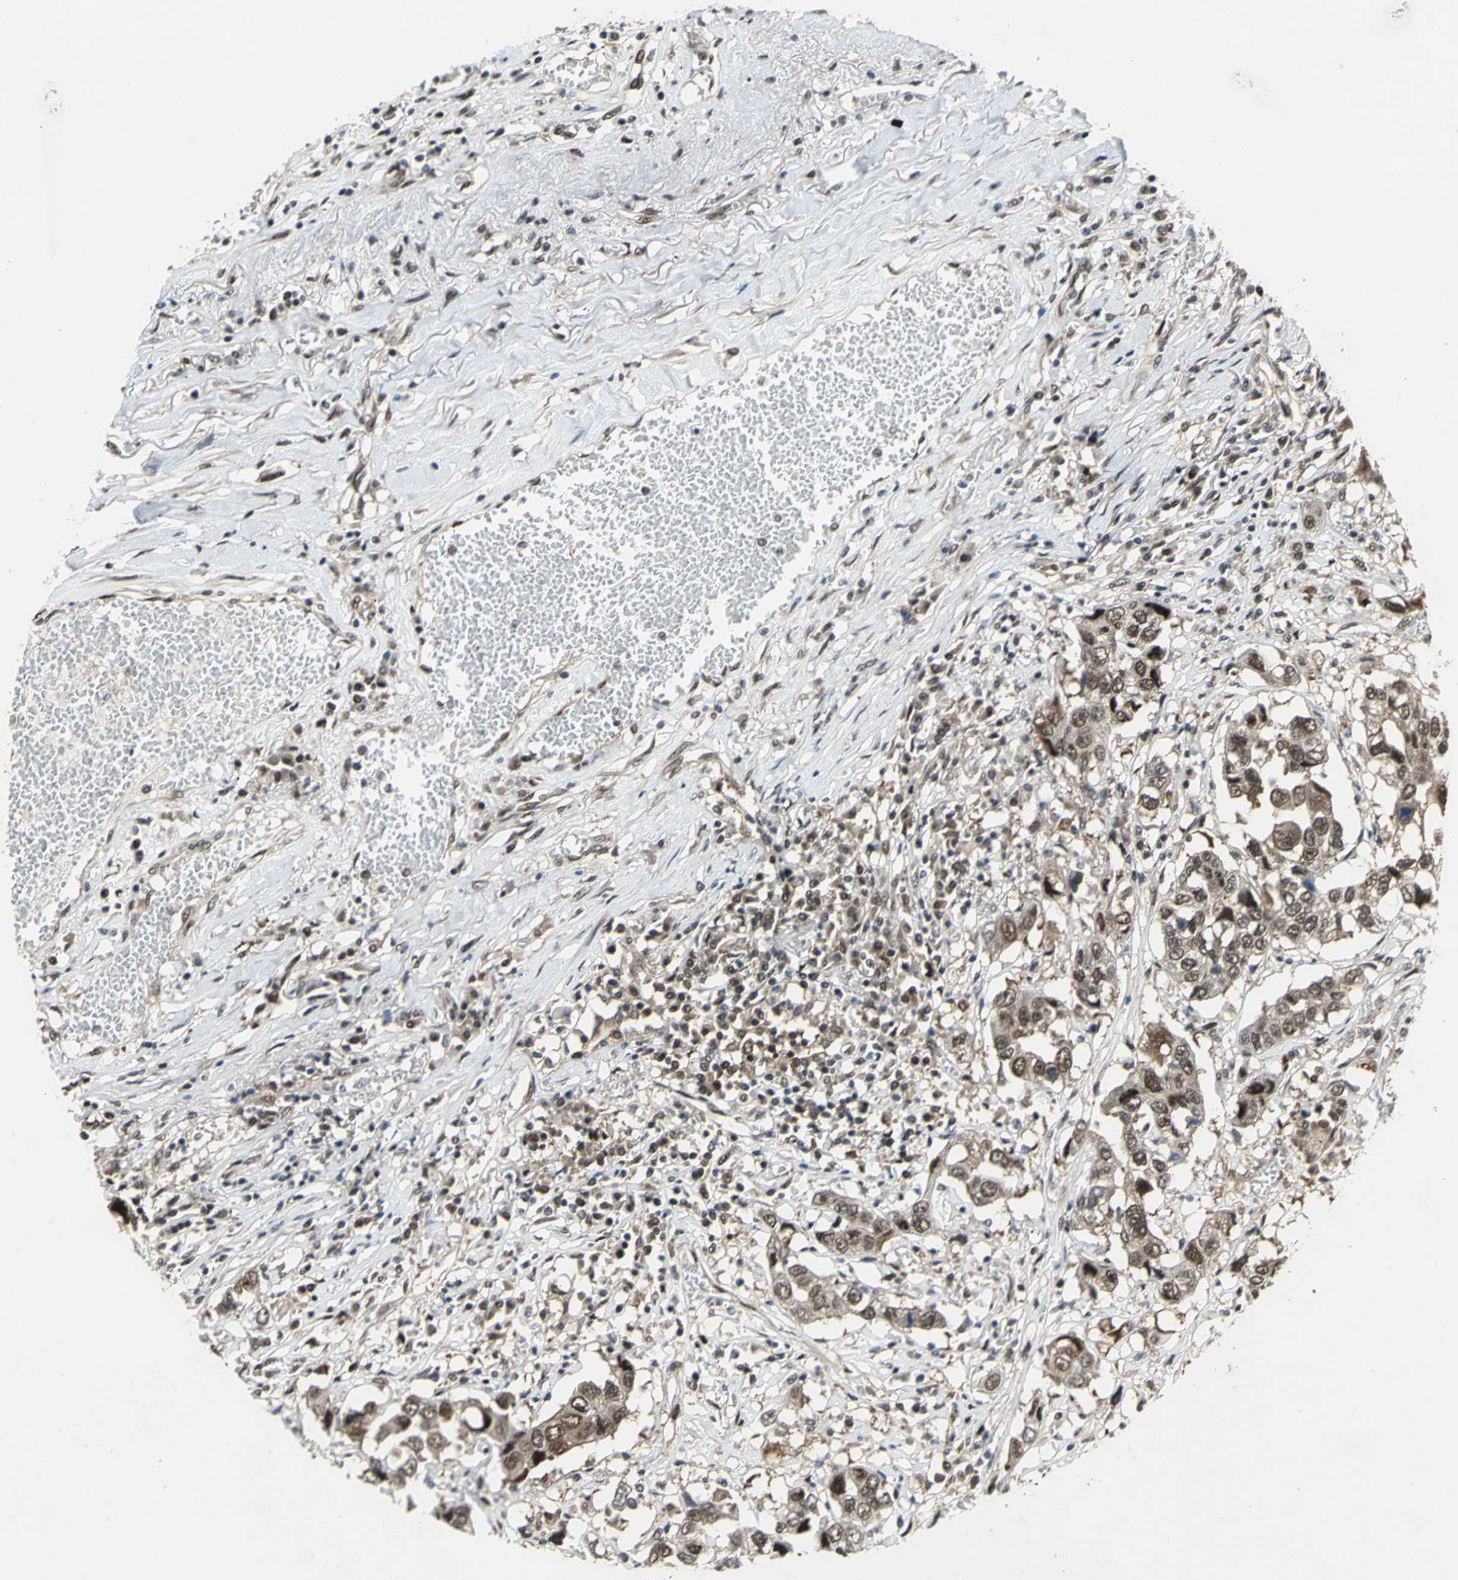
{"staining": {"intensity": "moderate", "quantity": ">75%", "location": "cytoplasmic/membranous,nuclear"}, "tissue": "lung cancer", "cell_type": "Tumor cells", "image_type": "cancer", "snomed": [{"axis": "morphology", "description": "Squamous cell carcinoma, NOS"}, {"axis": "topography", "description": "Lung"}], "caption": "Moderate cytoplasmic/membranous and nuclear staining is seen in approximately >75% of tumor cells in lung squamous cell carcinoma.", "gene": "COPS5", "patient": {"sex": "male", "age": 71}}